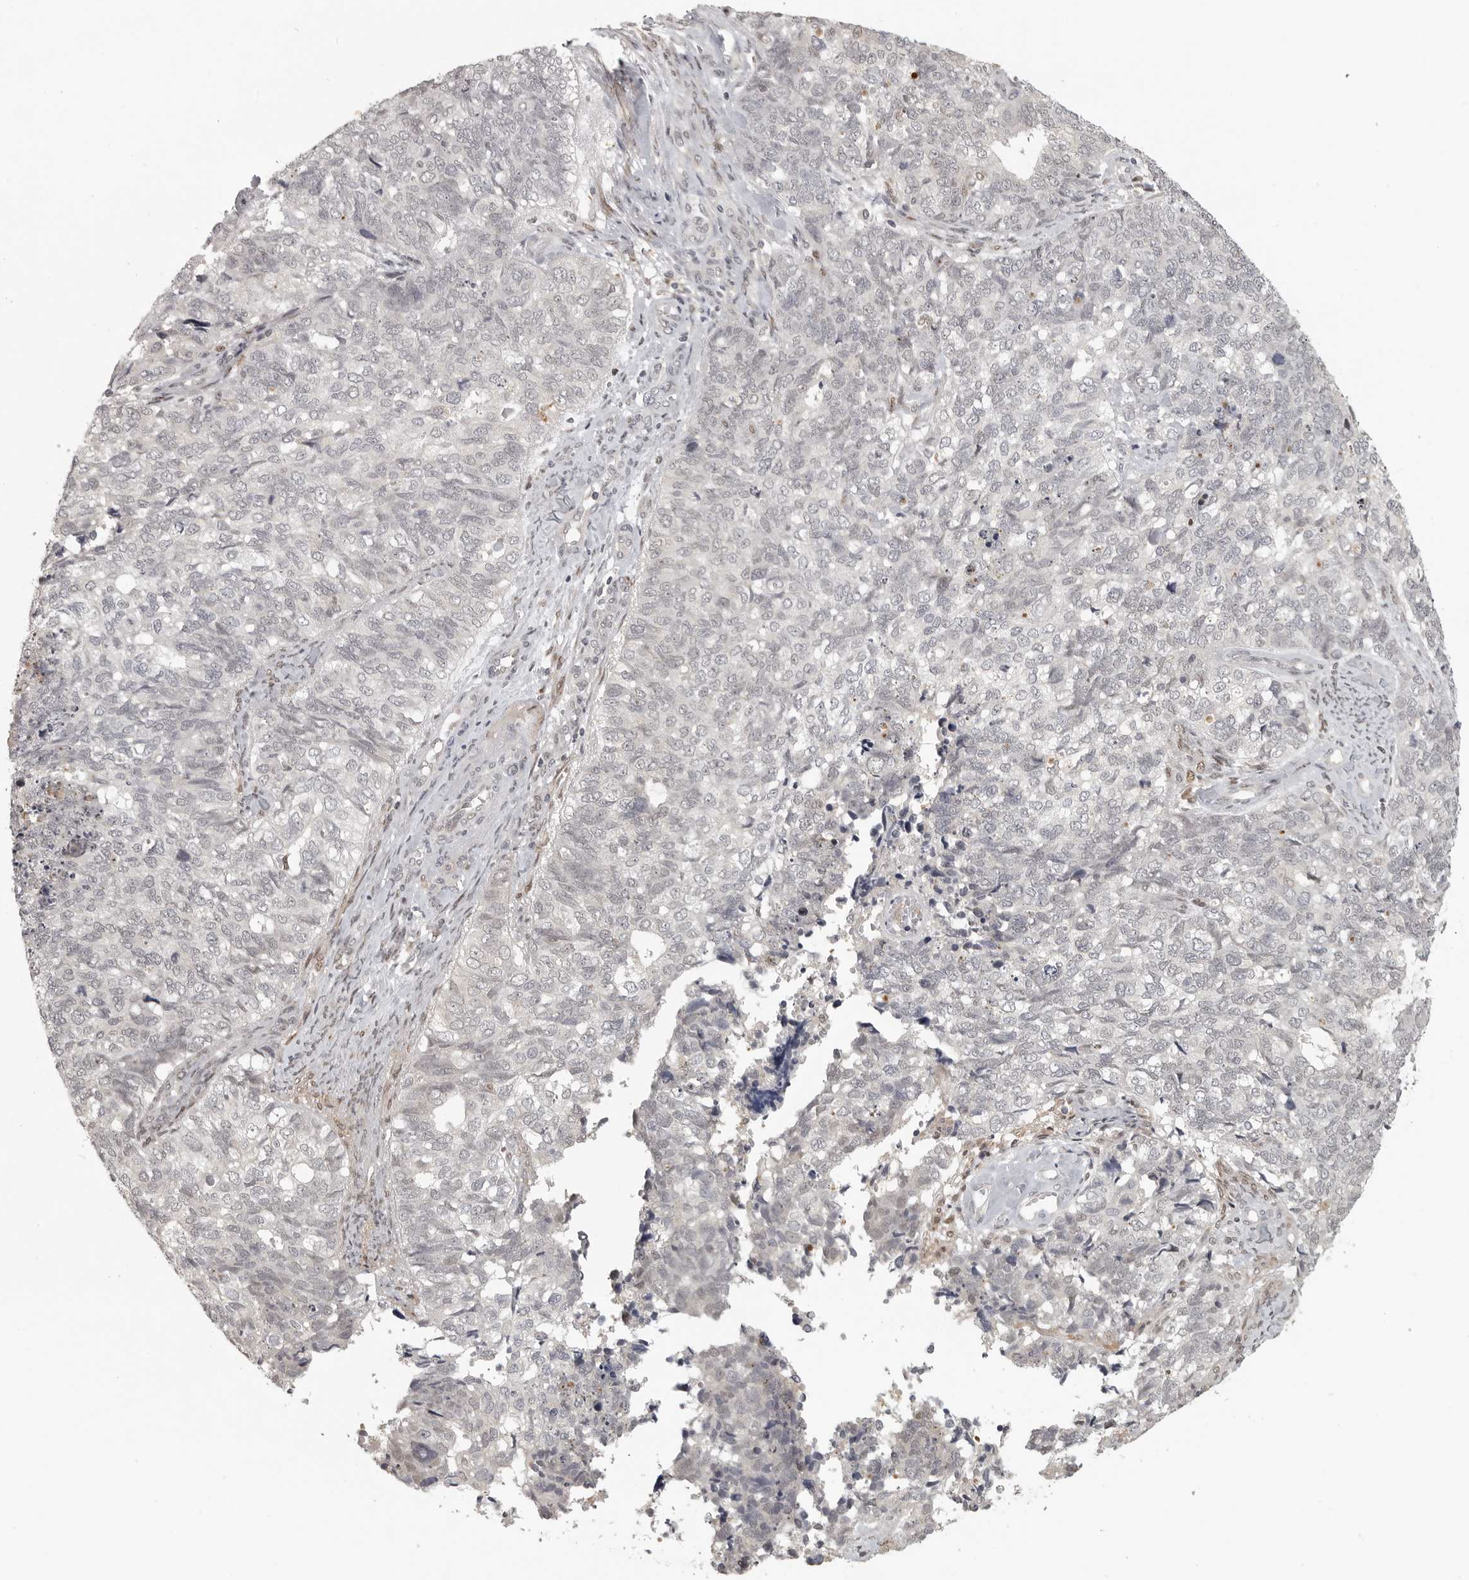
{"staining": {"intensity": "negative", "quantity": "none", "location": "none"}, "tissue": "cervical cancer", "cell_type": "Tumor cells", "image_type": "cancer", "snomed": [{"axis": "morphology", "description": "Squamous cell carcinoma, NOS"}, {"axis": "topography", "description": "Cervix"}], "caption": "Tumor cells show no significant protein staining in cervical cancer.", "gene": "UROD", "patient": {"sex": "female", "age": 63}}